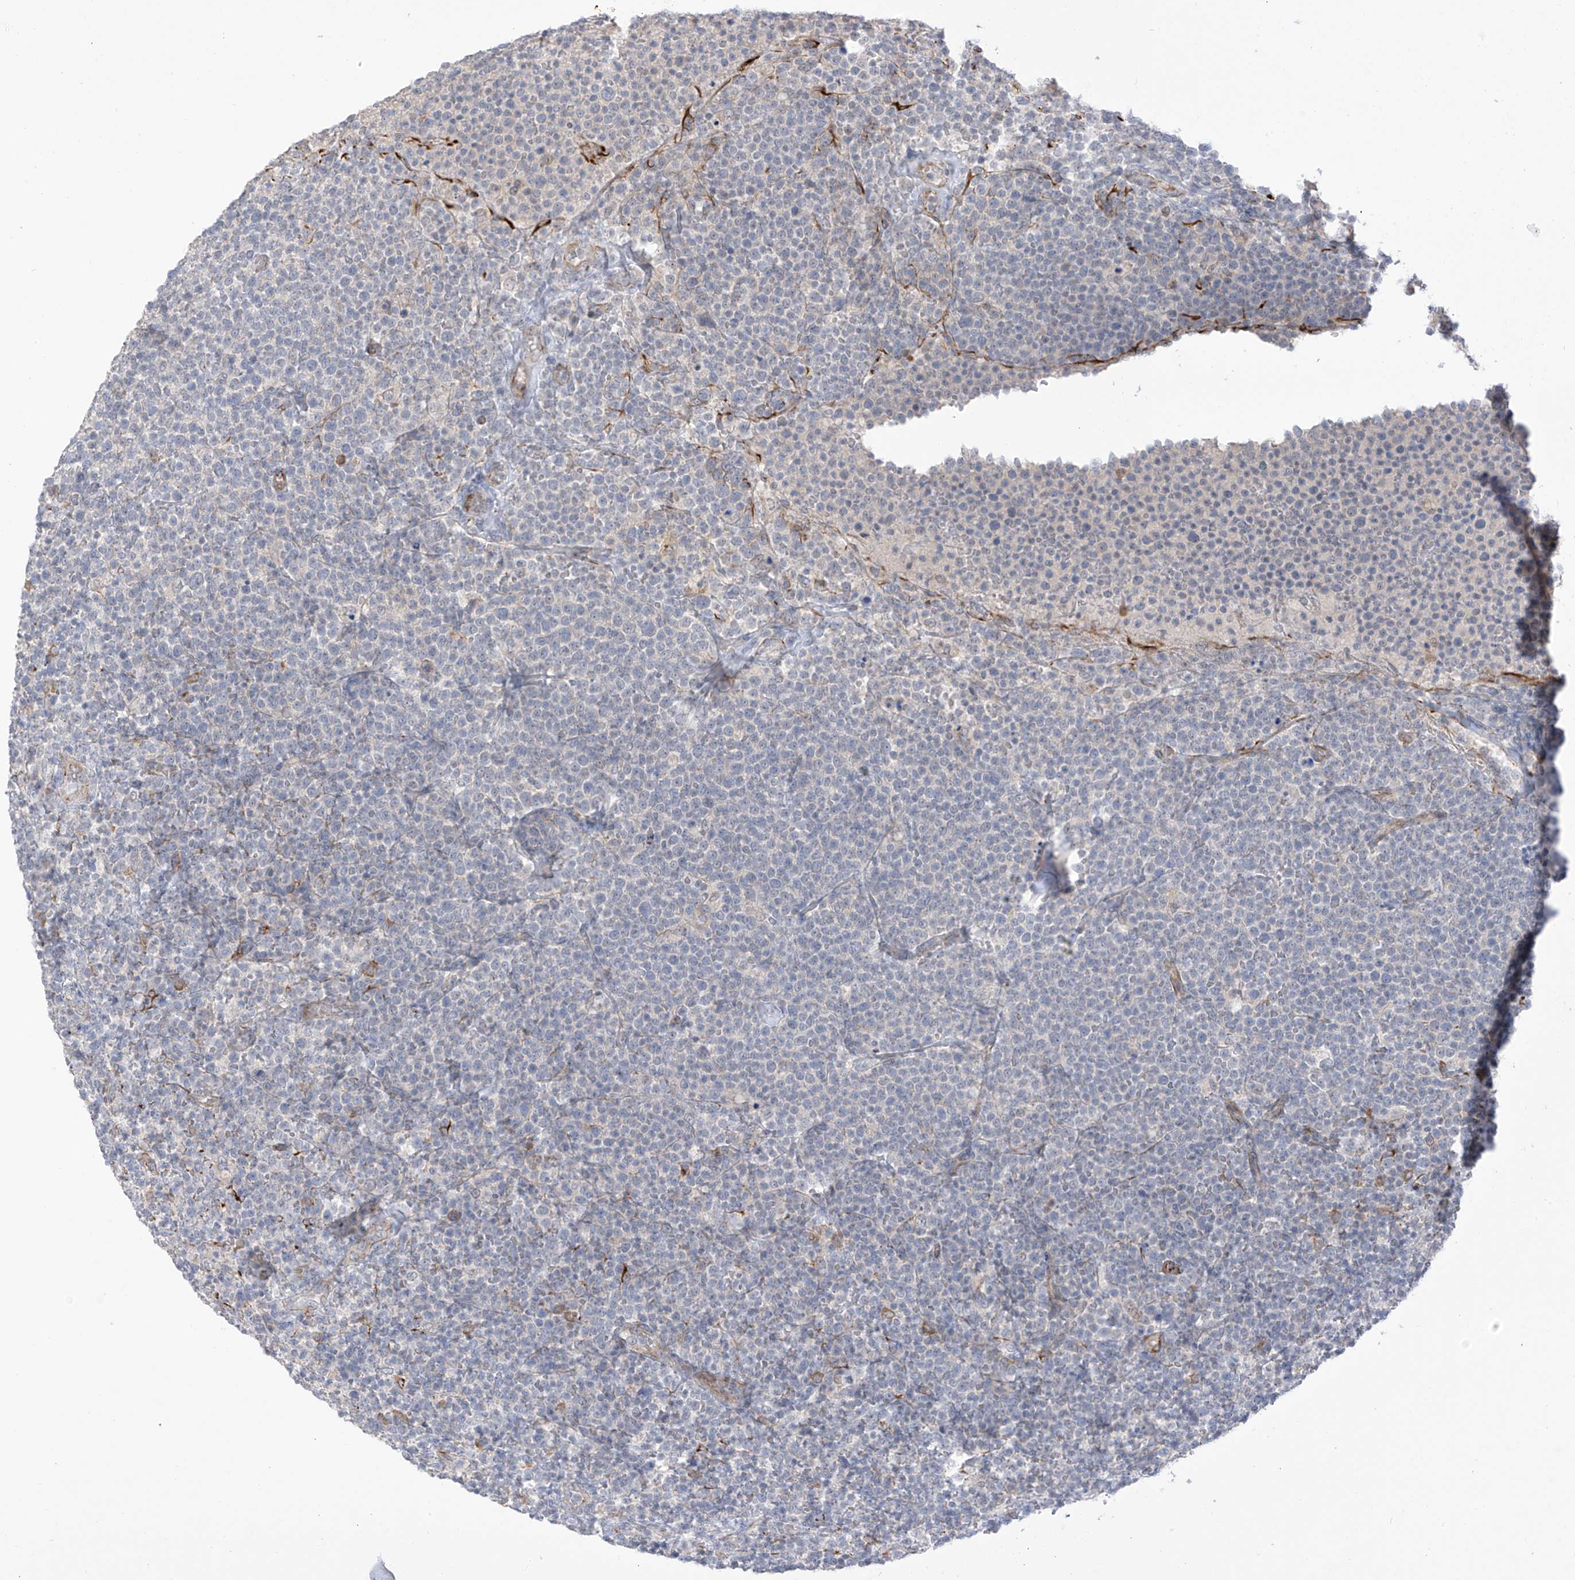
{"staining": {"intensity": "negative", "quantity": "none", "location": "none"}, "tissue": "lymphoma", "cell_type": "Tumor cells", "image_type": "cancer", "snomed": [{"axis": "morphology", "description": "Malignant lymphoma, non-Hodgkin's type, High grade"}, {"axis": "topography", "description": "Lymph node"}], "caption": "IHC of malignant lymphoma, non-Hodgkin's type (high-grade) demonstrates no staining in tumor cells. (Brightfield microscopy of DAB (3,3'-diaminobenzidine) IHC at high magnification).", "gene": "HS6ST2", "patient": {"sex": "male", "age": 61}}